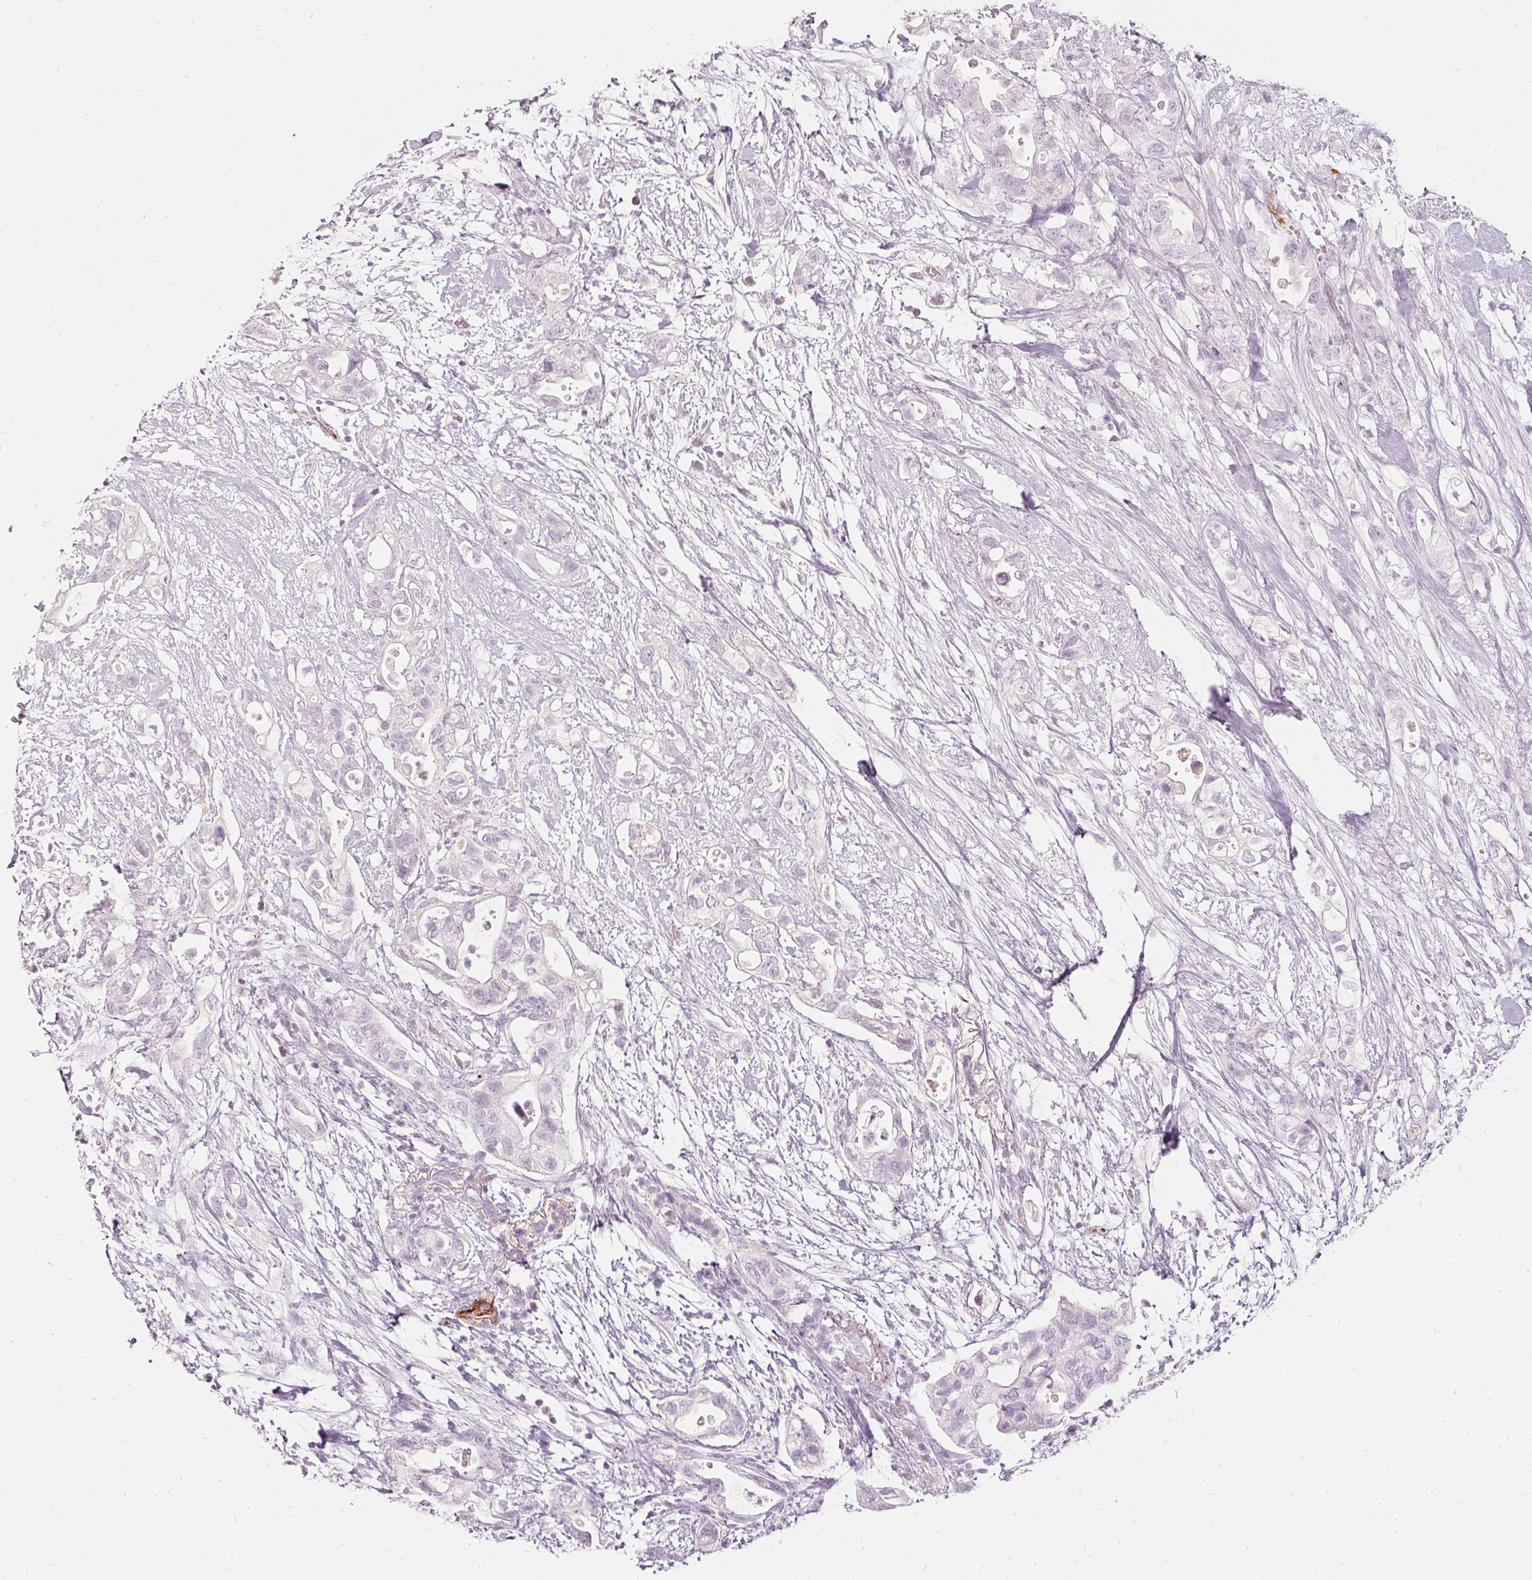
{"staining": {"intensity": "negative", "quantity": "none", "location": "none"}, "tissue": "pancreatic cancer", "cell_type": "Tumor cells", "image_type": "cancer", "snomed": [{"axis": "morphology", "description": "Adenocarcinoma, NOS"}, {"axis": "topography", "description": "Pancreas"}], "caption": "This histopathology image is of pancreatic adenocarcinoma stained with IHC to label a protein in brown with the nuclei are counter-stained blue. There is no expression in tumor cells.", "gene": "LECT2", "patient": {"sex": "female", "age": 72}}